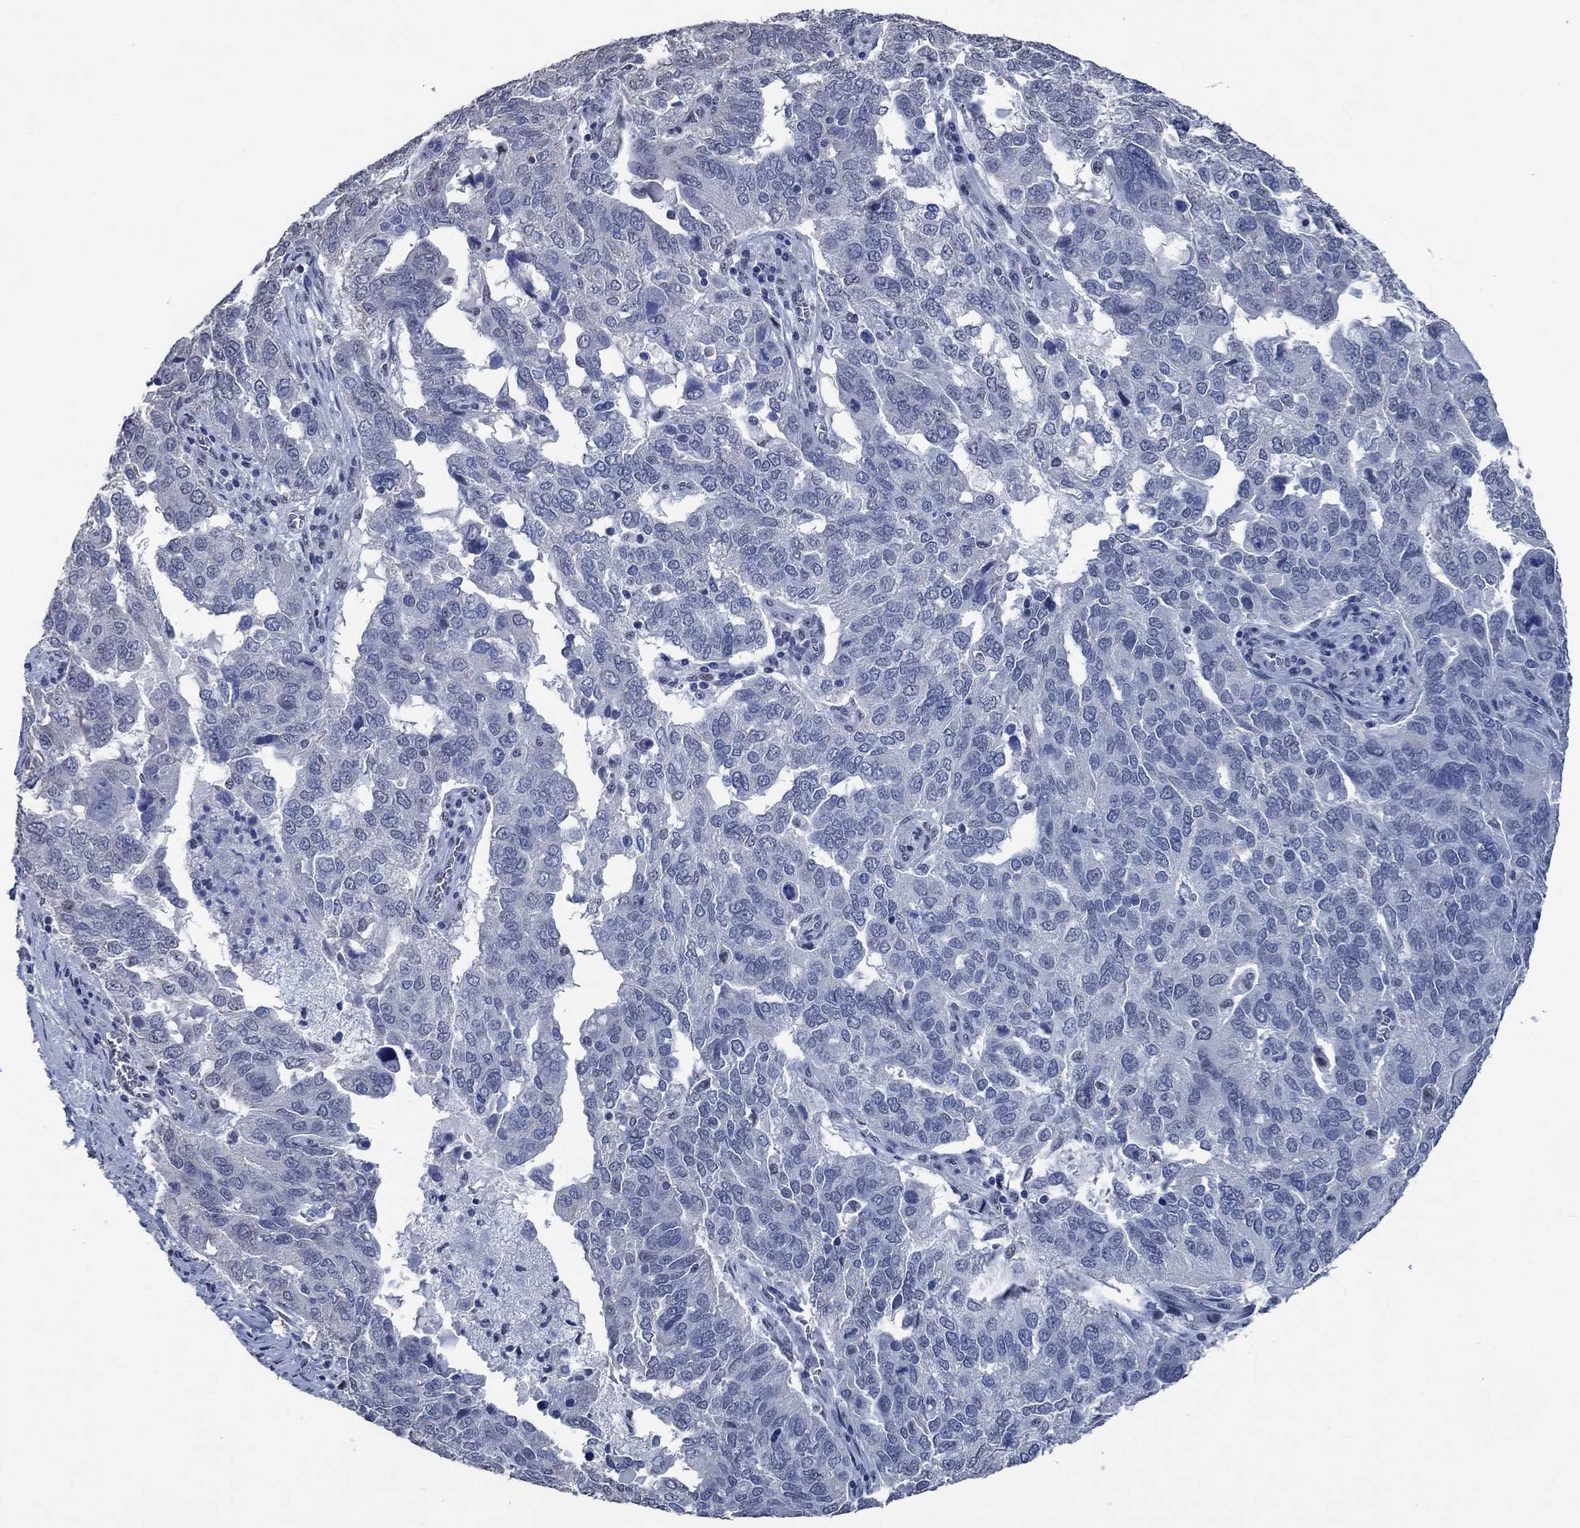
{"staining": {"intensity": "negative", "quantity": "none", "location": "none"}, "tissue": "ovarian cancer", "cell_type": "Tumor cells", "image_type": "cancer", "snomed": [{"axis": "morphology", "description": "Carcinoma, endometroid"}, {"axis": "topography", "description": "Soft tissue"}, {"axis": "topography", "description": "Ovary"}], "caption": "Micrograph shows no significant protein expression in tumor cells of ovarian endometroid carcinoma. (DAB immunohistochemistry with hematoxylin counter stain).", "gene": "OBSCN", "patient": {"sex": "female", "age": 52}}